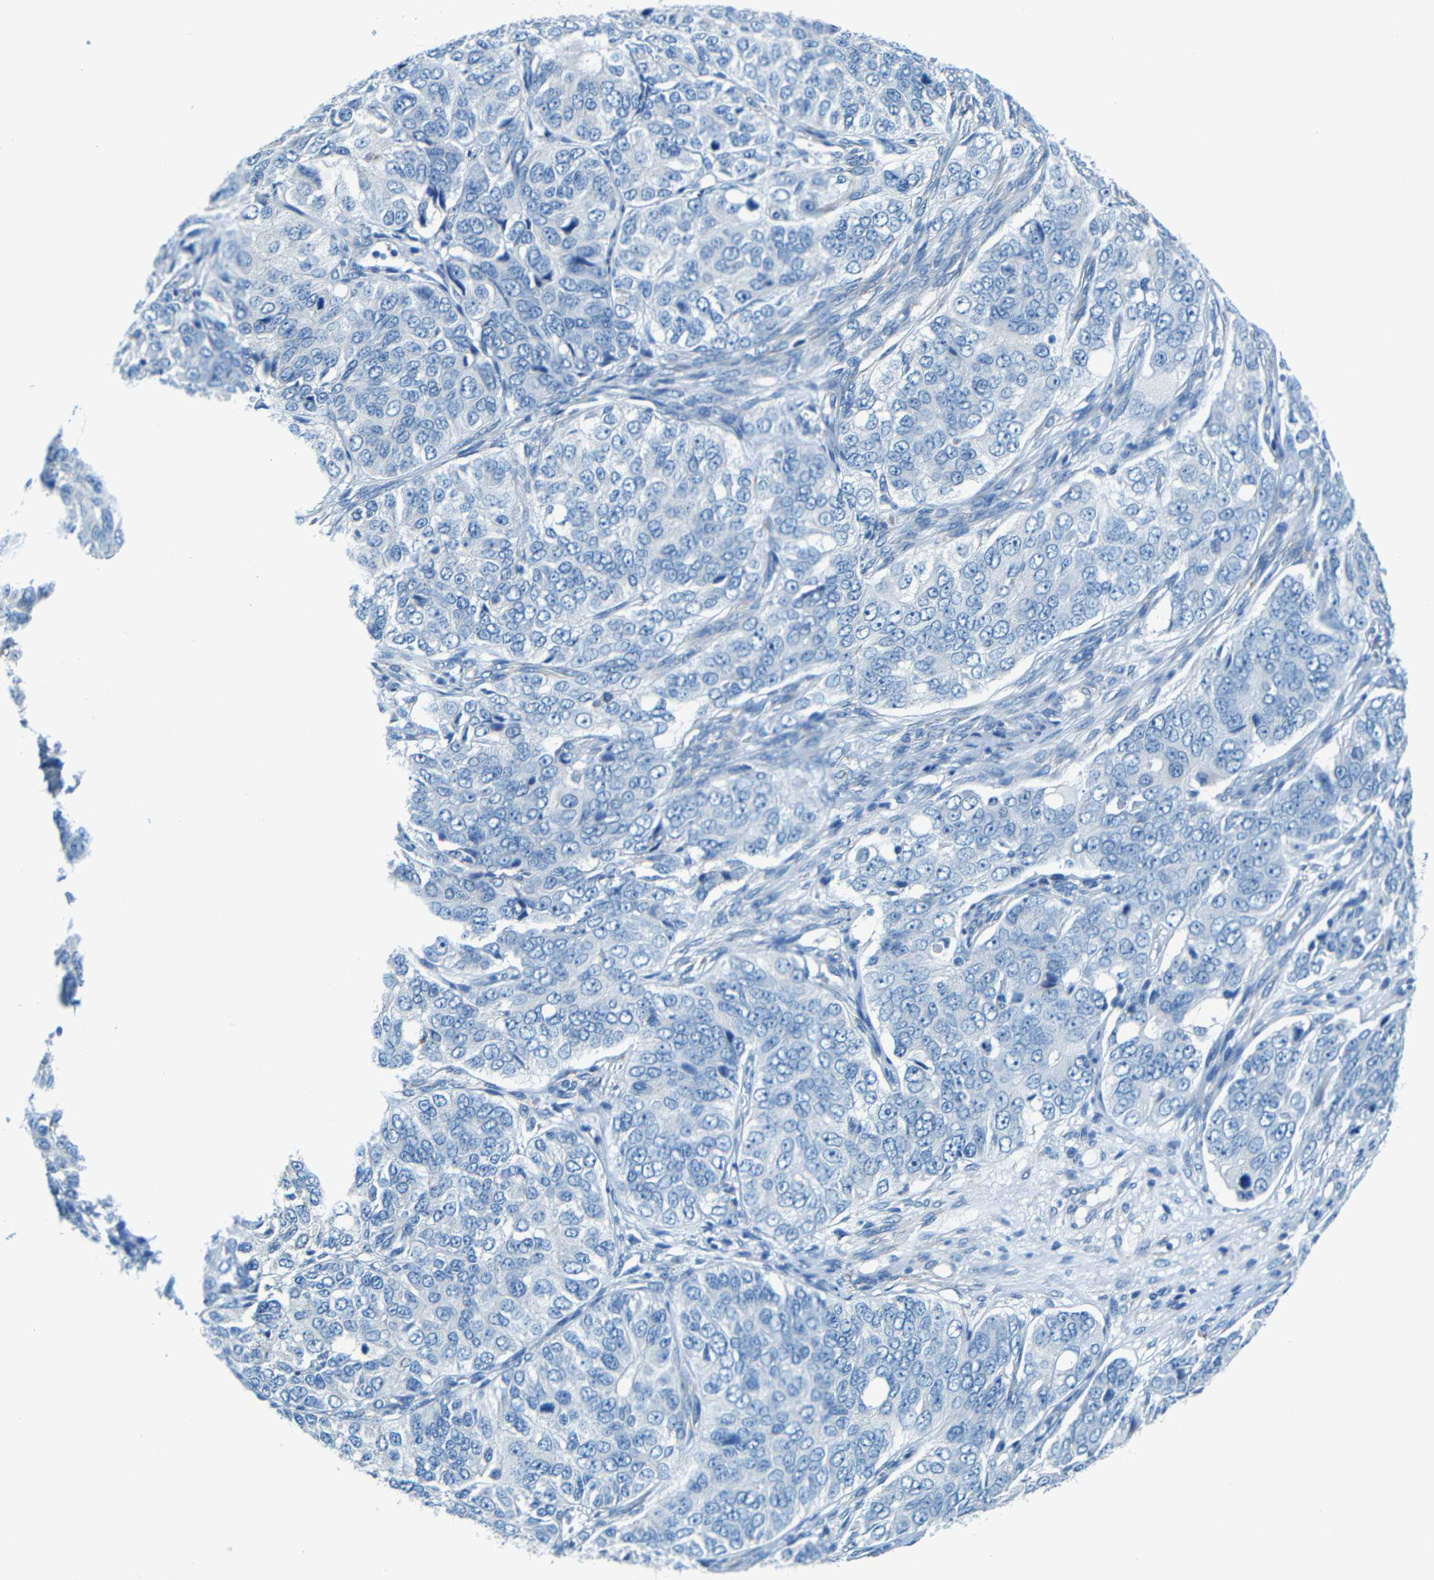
{"staining": {"intensity": "negative", "quantity": "none", "location": "none"}, "tissue": "ovarian cancer", "cell_type": "Tumor cells", "image_type": "cancer", "snomed": [{"axis": "morphology", "description": "Carcinoma, endometroid"}, {"axis": "topography", "description": "Ovary"}], "caption": "Endometroid carcinoma (ovarian) was stained to show a protein in brown. There is no significant expression in tumor cells. (DAB immunohistochemistry visualized using brightfield microscopy, high magnification).", "gene": "MAP2", "patient": {"sex": "female", "age": 51}}